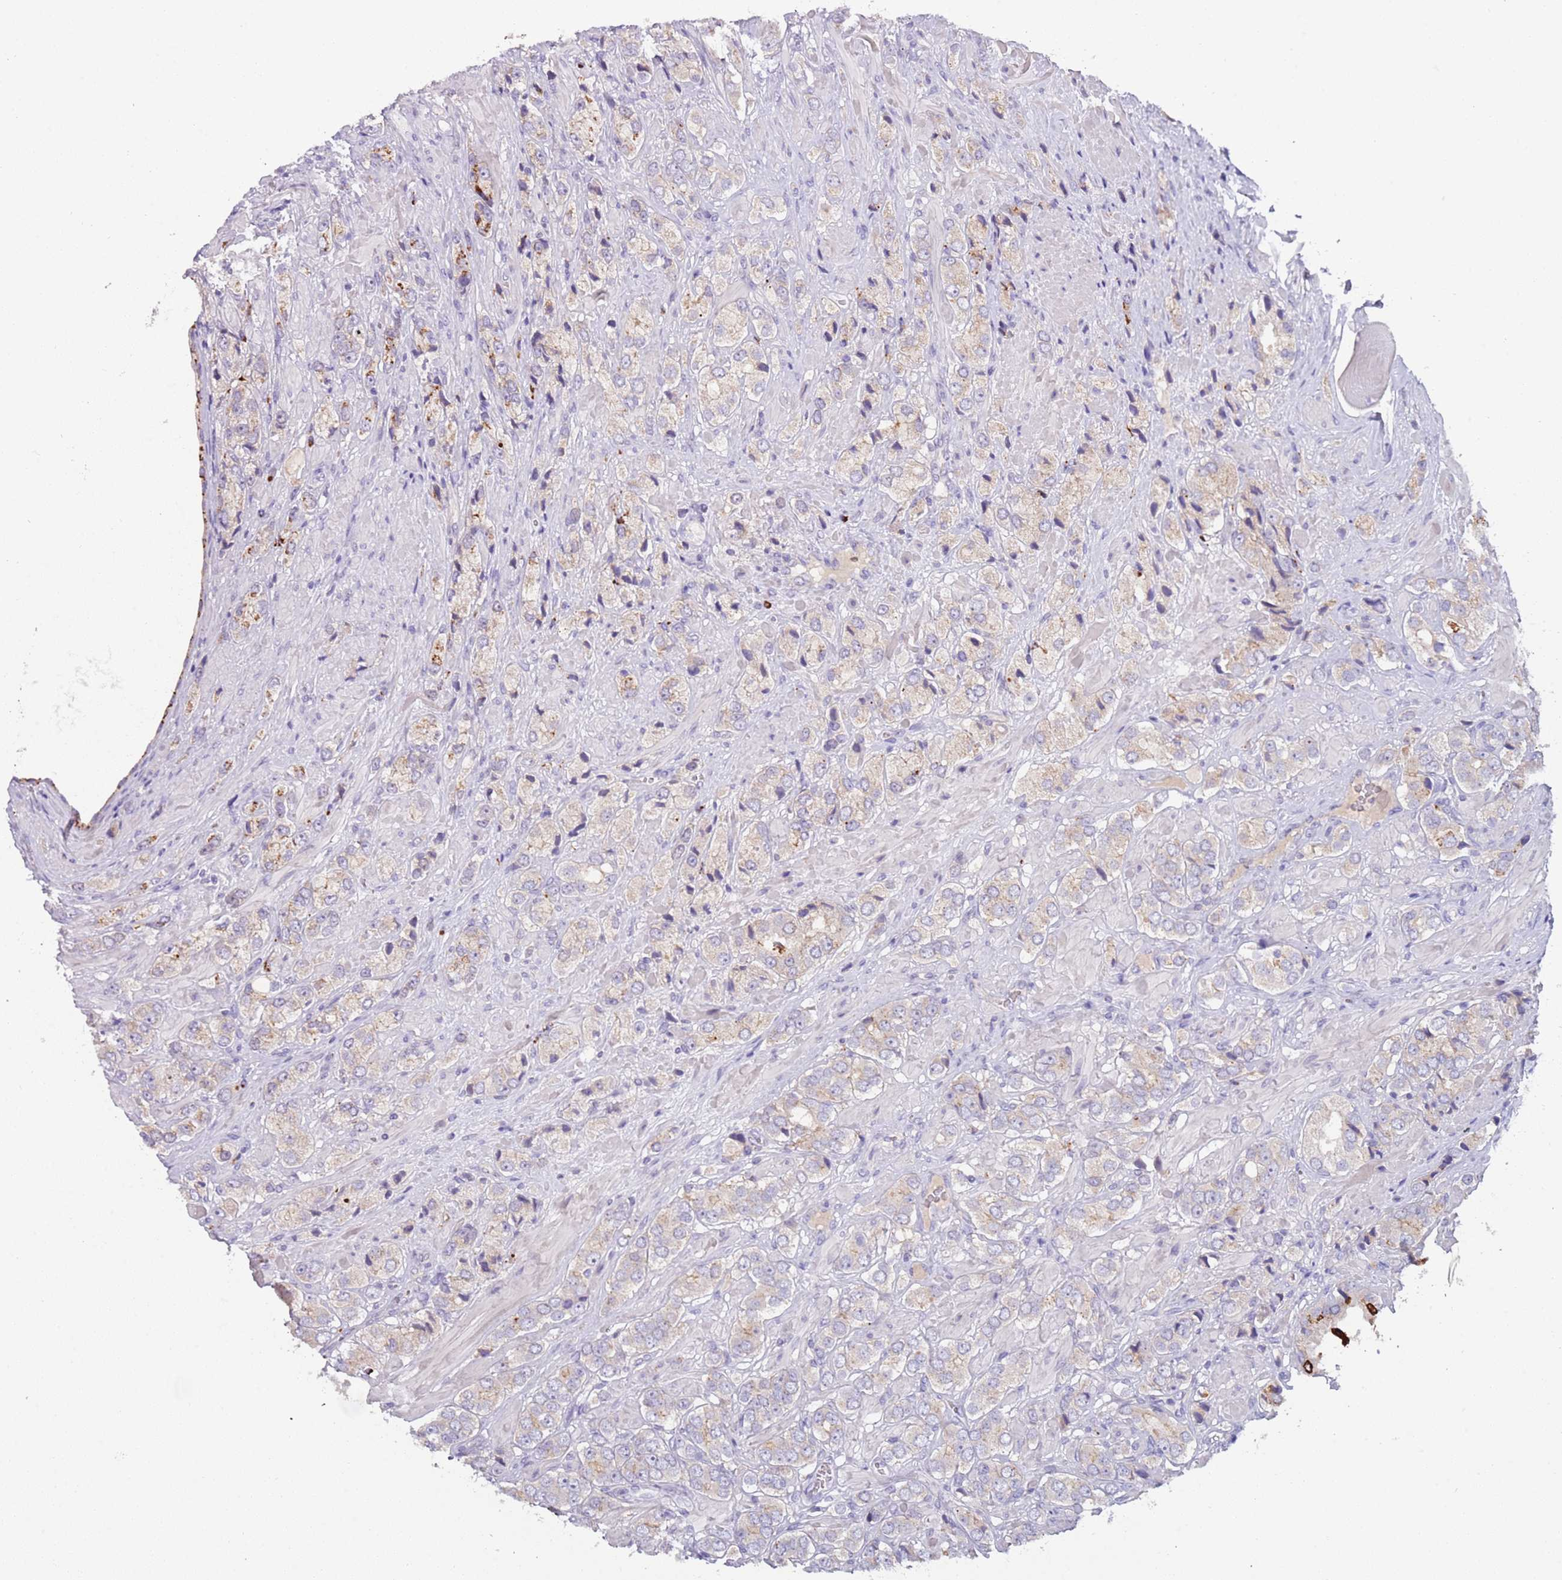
{"staining": {"intensity": "weak", "quantity": "<25%", "location": "cytoplasmic/membranous"}, "tissue": "prostate cancer", "cell_type": "Tumor cells", "image_type": "cancer", "snomed": [{"axis": "morphology", "description": "Adenocarcinoma, High grade"}, {"axis": "topography", "description": "Prostate and seminal vesicle, NOS"}], "caption": "IHC photomicrograph of human prostate high-grade adenocarcinoma stained for a protein (brown), which shows no expression in tumor cells.", "gene": "C2CD3", "patient": {"sex": "male", "age": 64}}